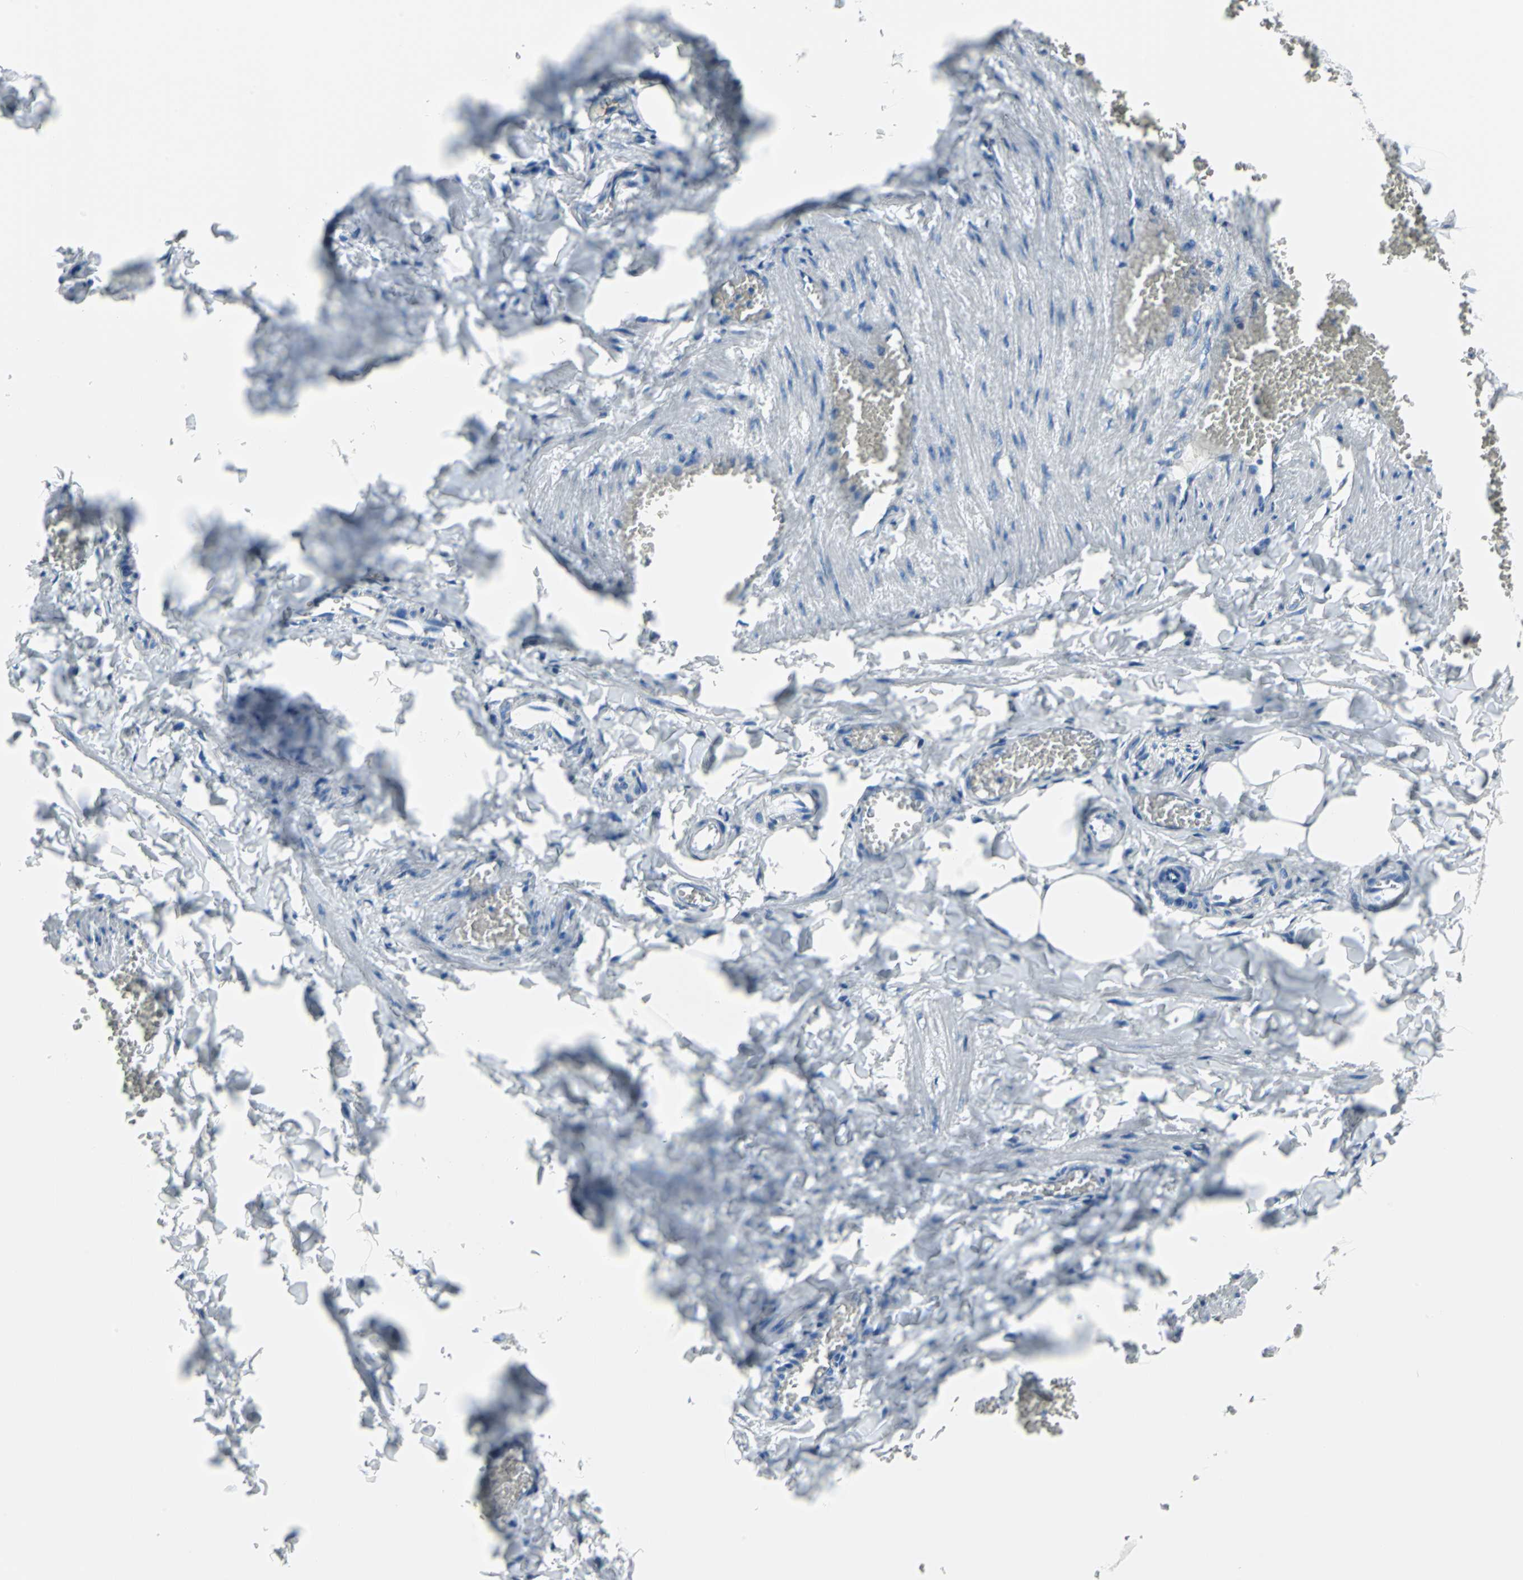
{"staining": {"intensity": "negative", "quantity": "none", "location": "none"}, "tissue": "adipose tissue", "cell_type": "Adipocytes", "image_type": "normal", "snomed": [{"axis": "morphology", "description": "Normal tissue, NOS"}, {"axis": "topography", "description": "Vascular tissue"}], "caption": "A high-resolution photomicrograph shows immunohistochemistry (IHC) staining of benign adipose tissue, which demonstrates no significant staining in adipocytes. Nuclei are stained in blue.", "gene": "SFN", "patient": {"sex": "male", "age": 41}}